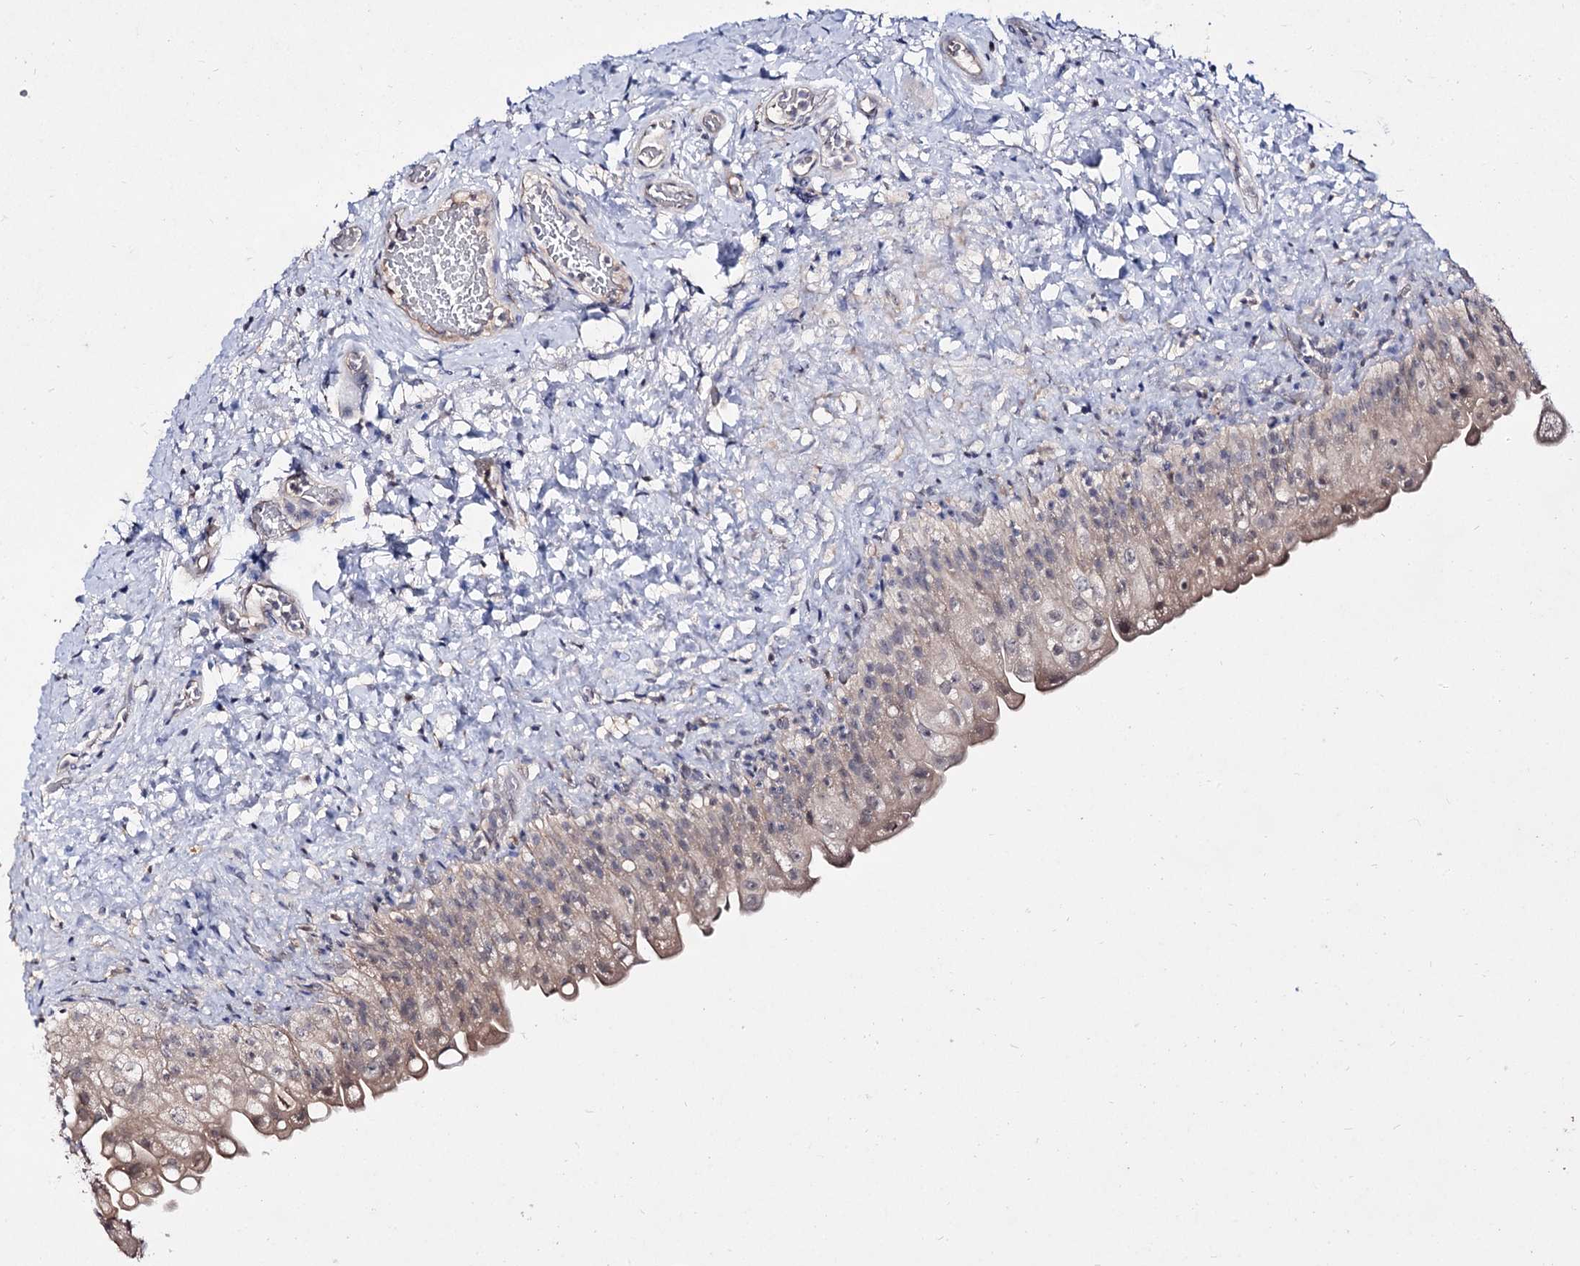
{"staining": {"intensity": "weak", "quantity": "<25%", "location": "cytoplasmic/membranous"}, "tissue": "urinary bladder", "cell_type": "Urothelial cells", "image_type": "normal", "snomed": [{"axis": "morphology", "description": "Normal tissue, NOS"}, {"axis": "topography", "description": "Urinary bladder"}], "caption": "This micrograph is of benign urinary bladder stained with immunohistochemistry to label a protein in brown with the nuclei are counter-stained blue. There is no expression in urothelial cells.", "gene": "ACTR6", "patient": {"sex": "female", "age": 27}}